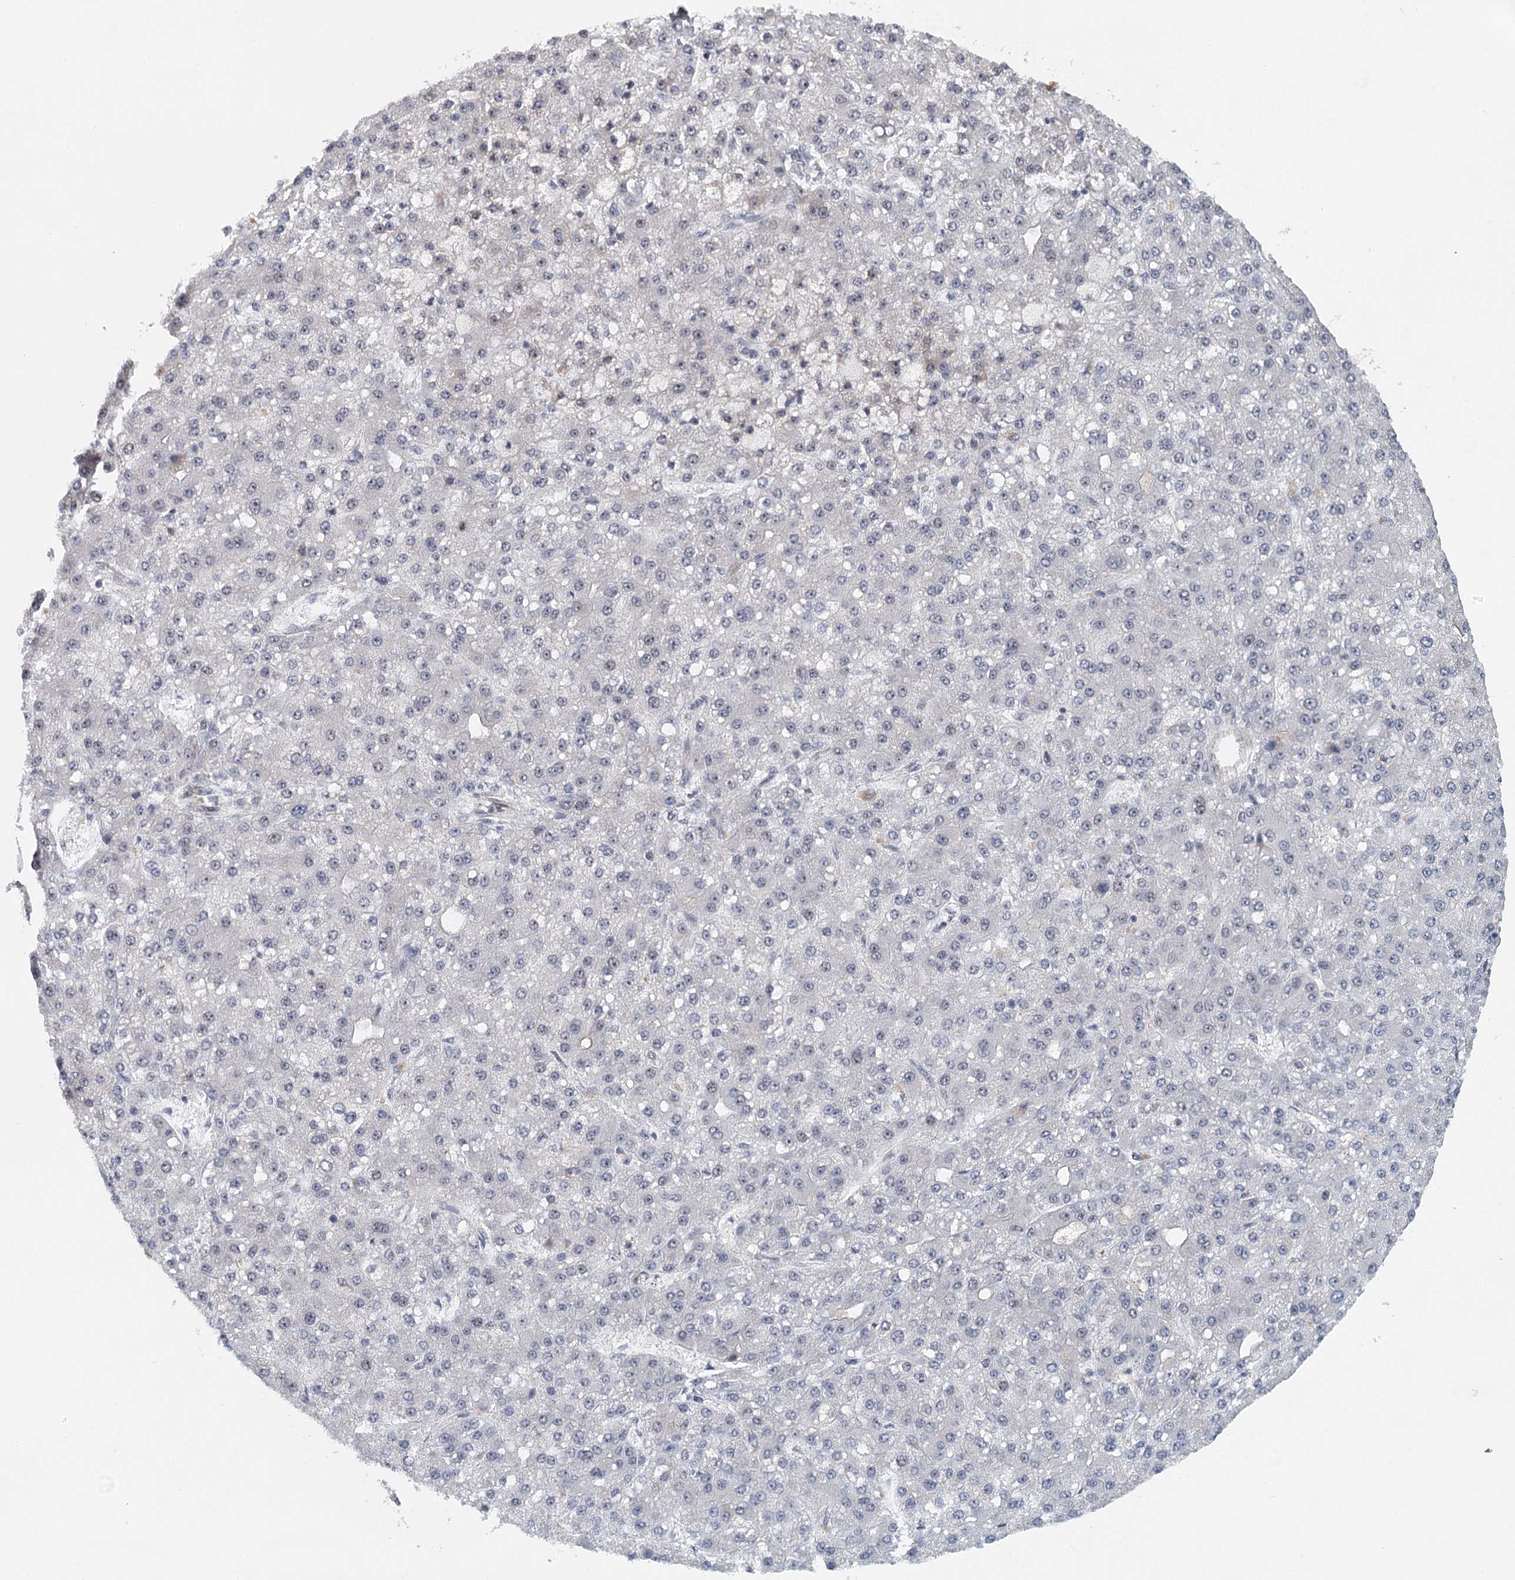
{"staining": {"intensity": "weak", "quantity": "<25%", "location": "nuclear"}, "tissue": "liver cancer", "cell_type": "Tumor cells", "image_type": "cancer", "snomed": [{"axis": "morphology", "description": "Carcinoma, Hepatocellular, NOS"}, {"axis": "topography", "description": "Liver"}], "caption": "DAB (3,3'-diaminobenzidine) immunohistochemical staining of human liver hepatocellular carcinoma shows no significant staining in tumor cells.", "gene": "TAS2R42", "patient": {"sex": "male", "age": 67}}